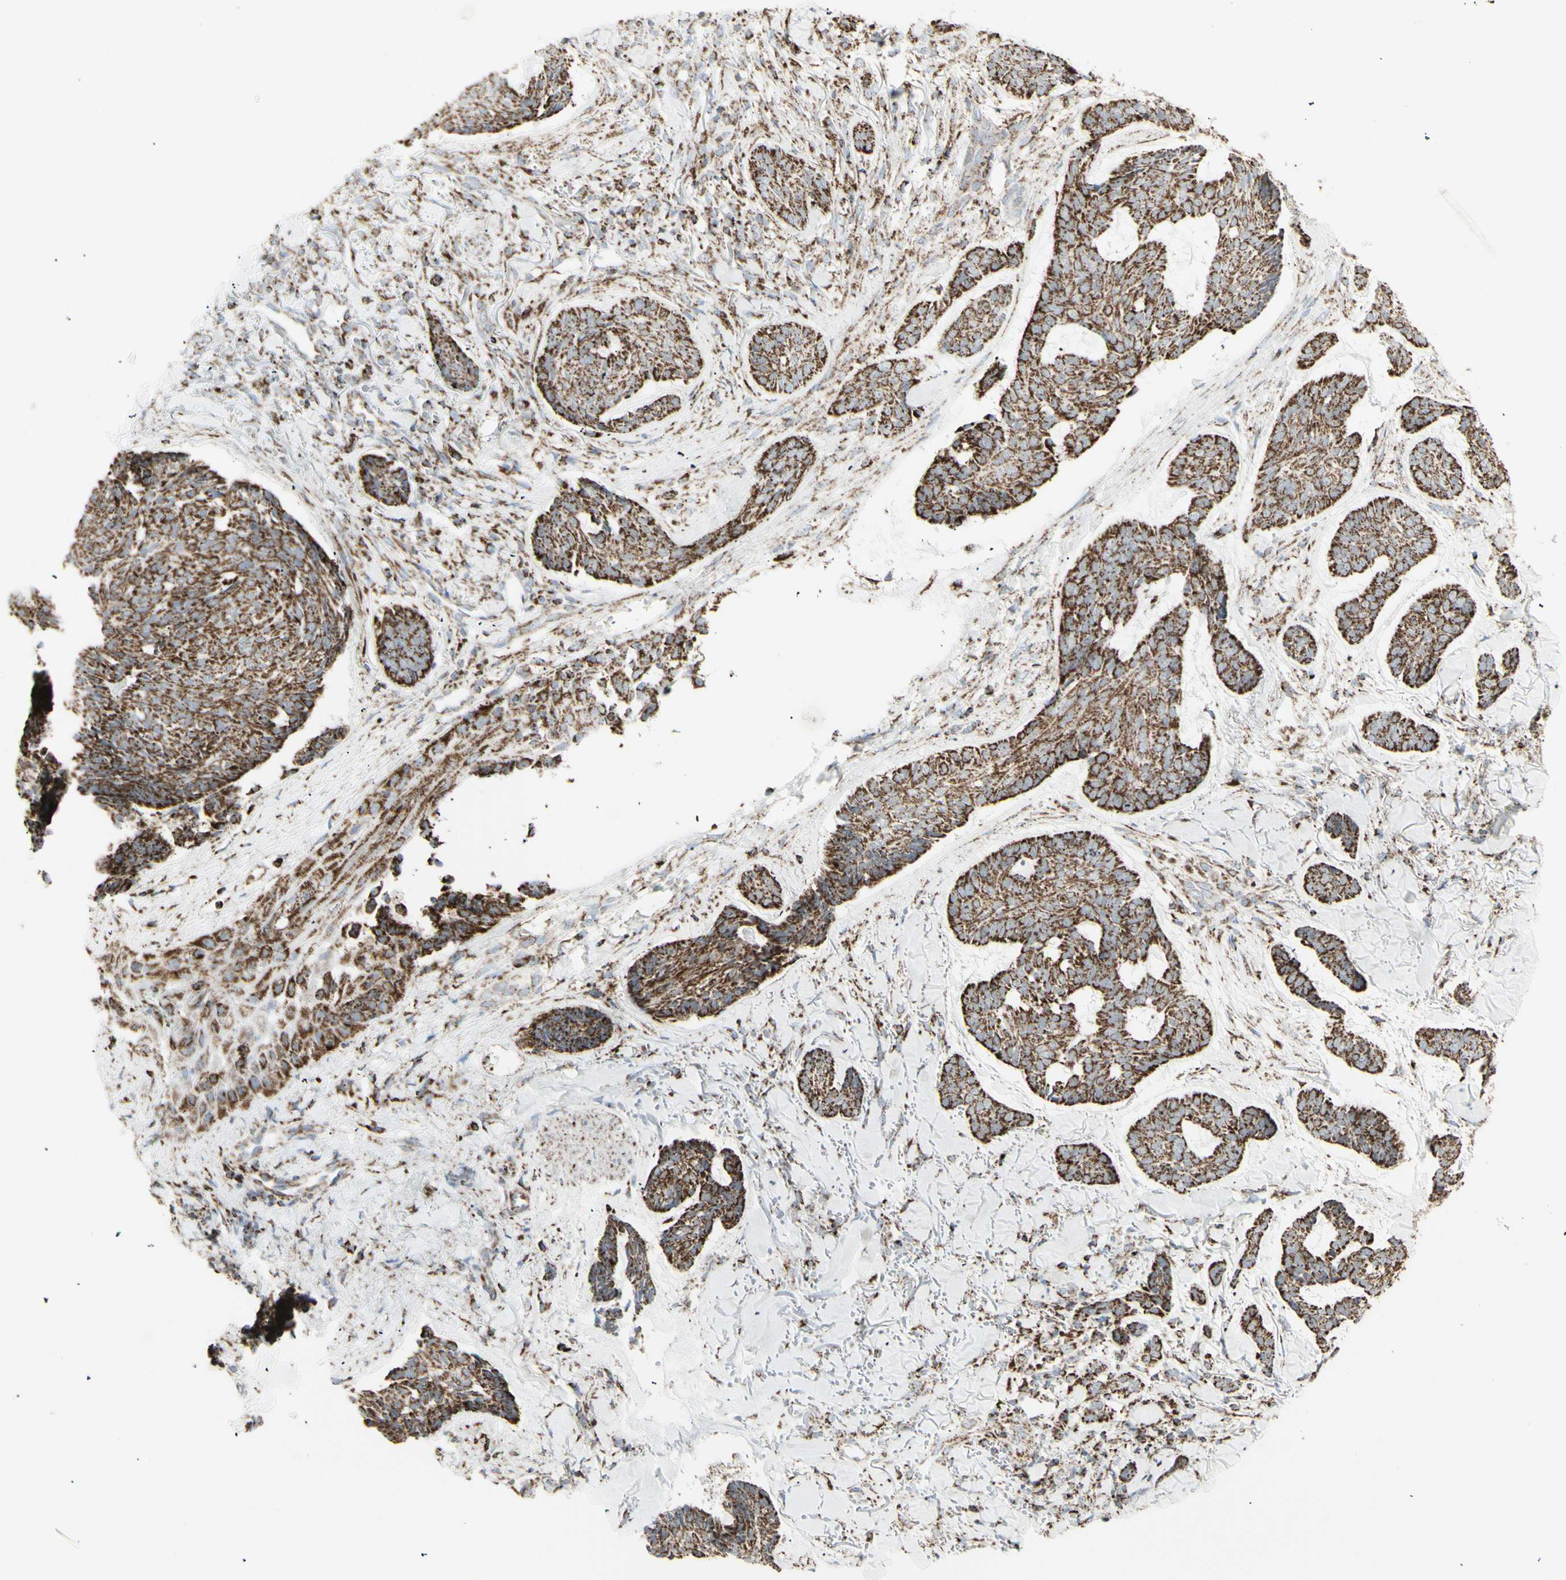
{"staining": {"intensity": "strong", "quantity": ">75%", "location": "cytoplasmic/membranous"}, "tissue": "skin cancer", "cell_type": "Tumor cells", "image_type": "cancer", "snomed": [{"axis": "morphology", "description": "Basal cell carcinoma"}, {"axis": "topography", "description": "Skin"}], "caption": "A high amount of strong cytoplasmic/membranous expression is identified in about >75% of tumor cells in basal cell carcinoma (skin) tissue.", "gene": "PLGRKT", "patient": {"sex": "male", "age": 43}}